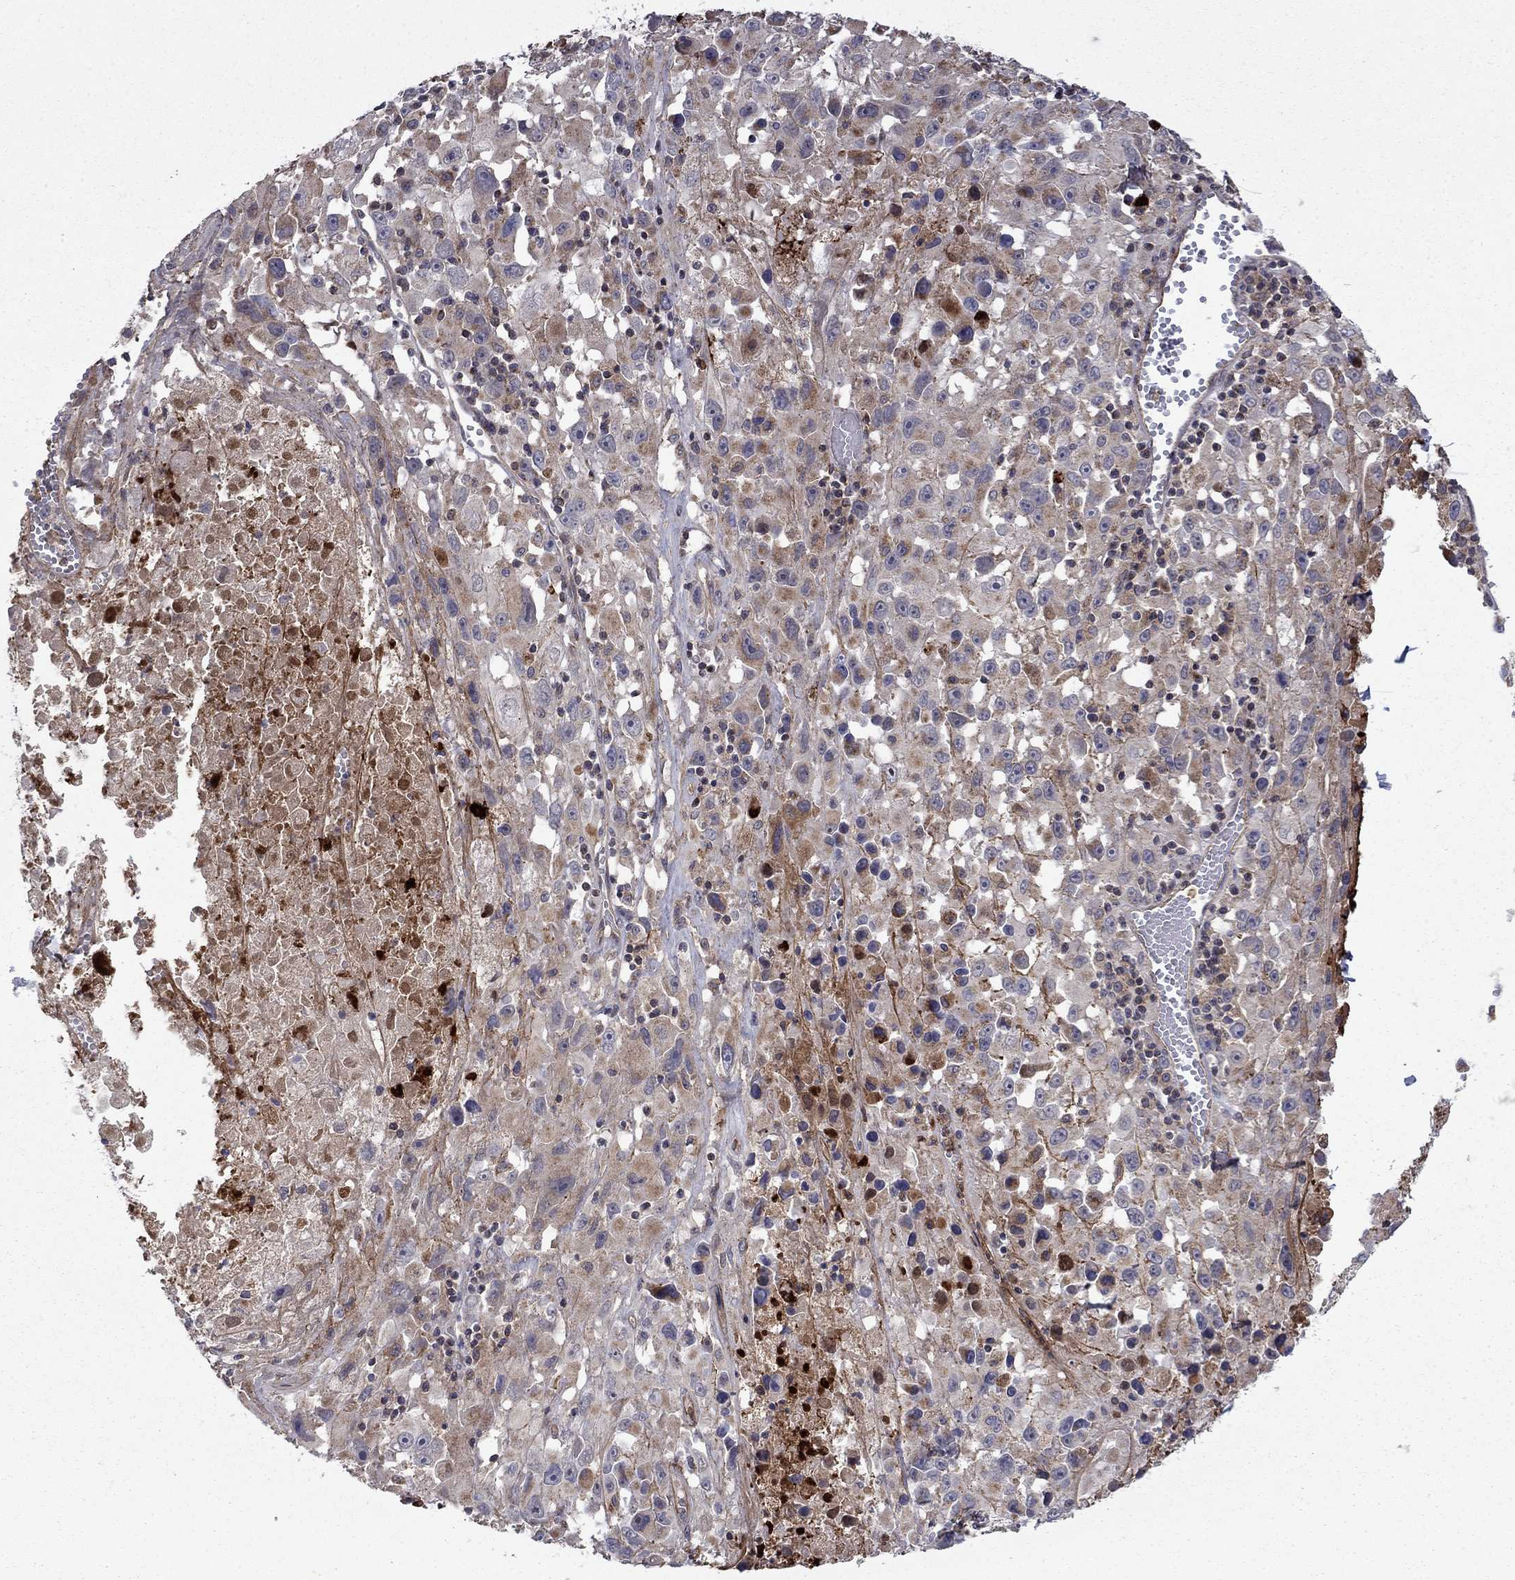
{"staining": {"intensity": "weak", "quantity": "25%-75%", "location": "cytoplasmic/membranous"}, "tissue": "melanoma", "cell_type": "Tumor cells", "image_type": "cancer", "snomed": [{"axis": "morphology", "description": "Malignant melanoma, Metastatic site"}, {"axis": "topography", "description": "Lymph node"}], "caption": "An IHC histopathology image of neoplastic tissue is shown. Protein staining in brown shows weak cytoplasmic/membranous positivity in malignant melanoma (metastatic site) within tumor cells.", "gene": "DOP1B", "patient": {"sex": "male", "age": 50}}